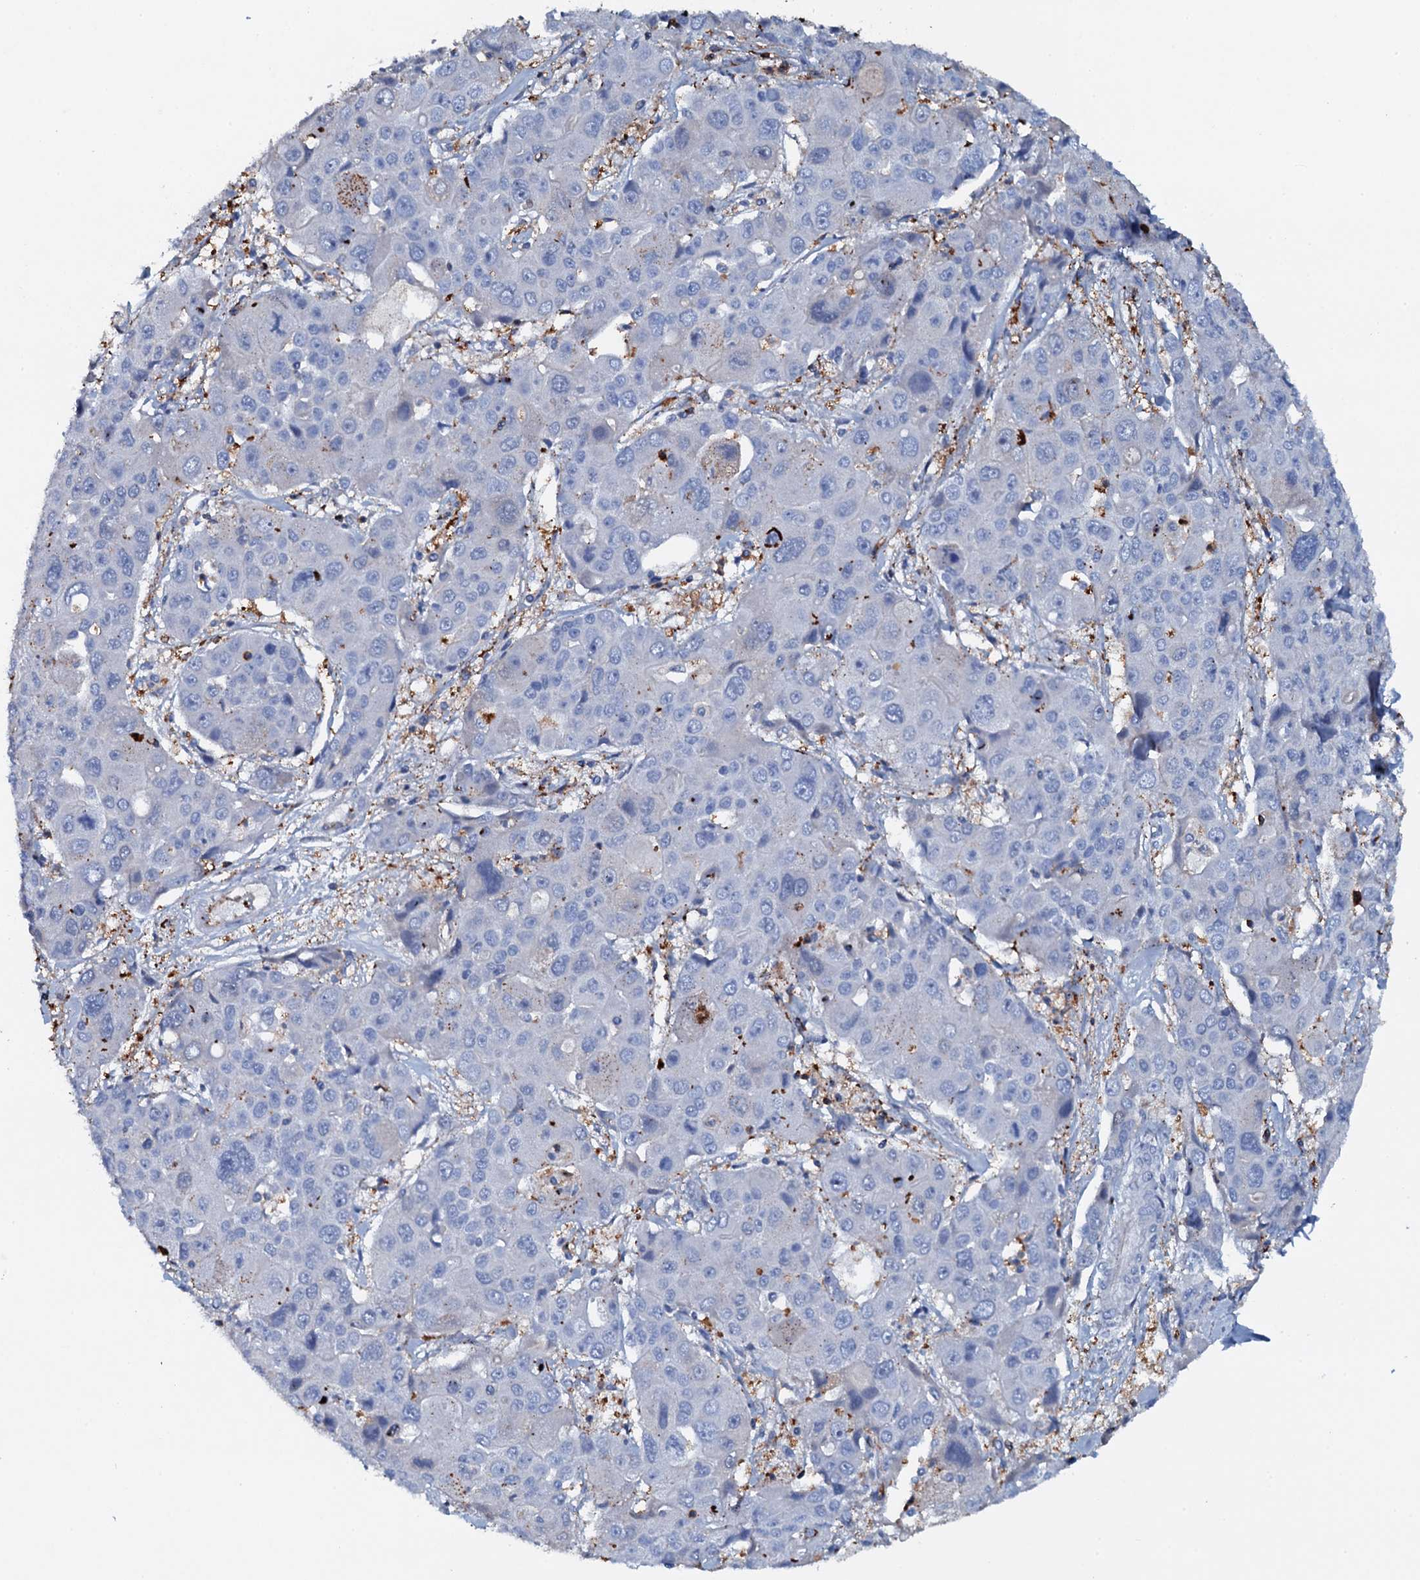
{"staining": {"intensity": "negative", "quantity": "none", "location": "none"}, "tissue": "liver cancer", "cell_type": "Tumor cells", "image_type": "cancer", "snomed": [{"axis": "morphology", "description": "Cholangiocarcinoma"}, {"axis": "topography", "description": "Liver"}], "caption": "The immunohistochemistry (IHC) image has no significant expression in tumor cells of liver cancer tissue. Brightfield microscopy of IHC stained with DAB (3,3'-diaminobenzidine) (brown) and hematoxylin (blue), captured at high magnification.", "gene": "MS4A4E", "patient": {"sex": "male", "age": 67}}